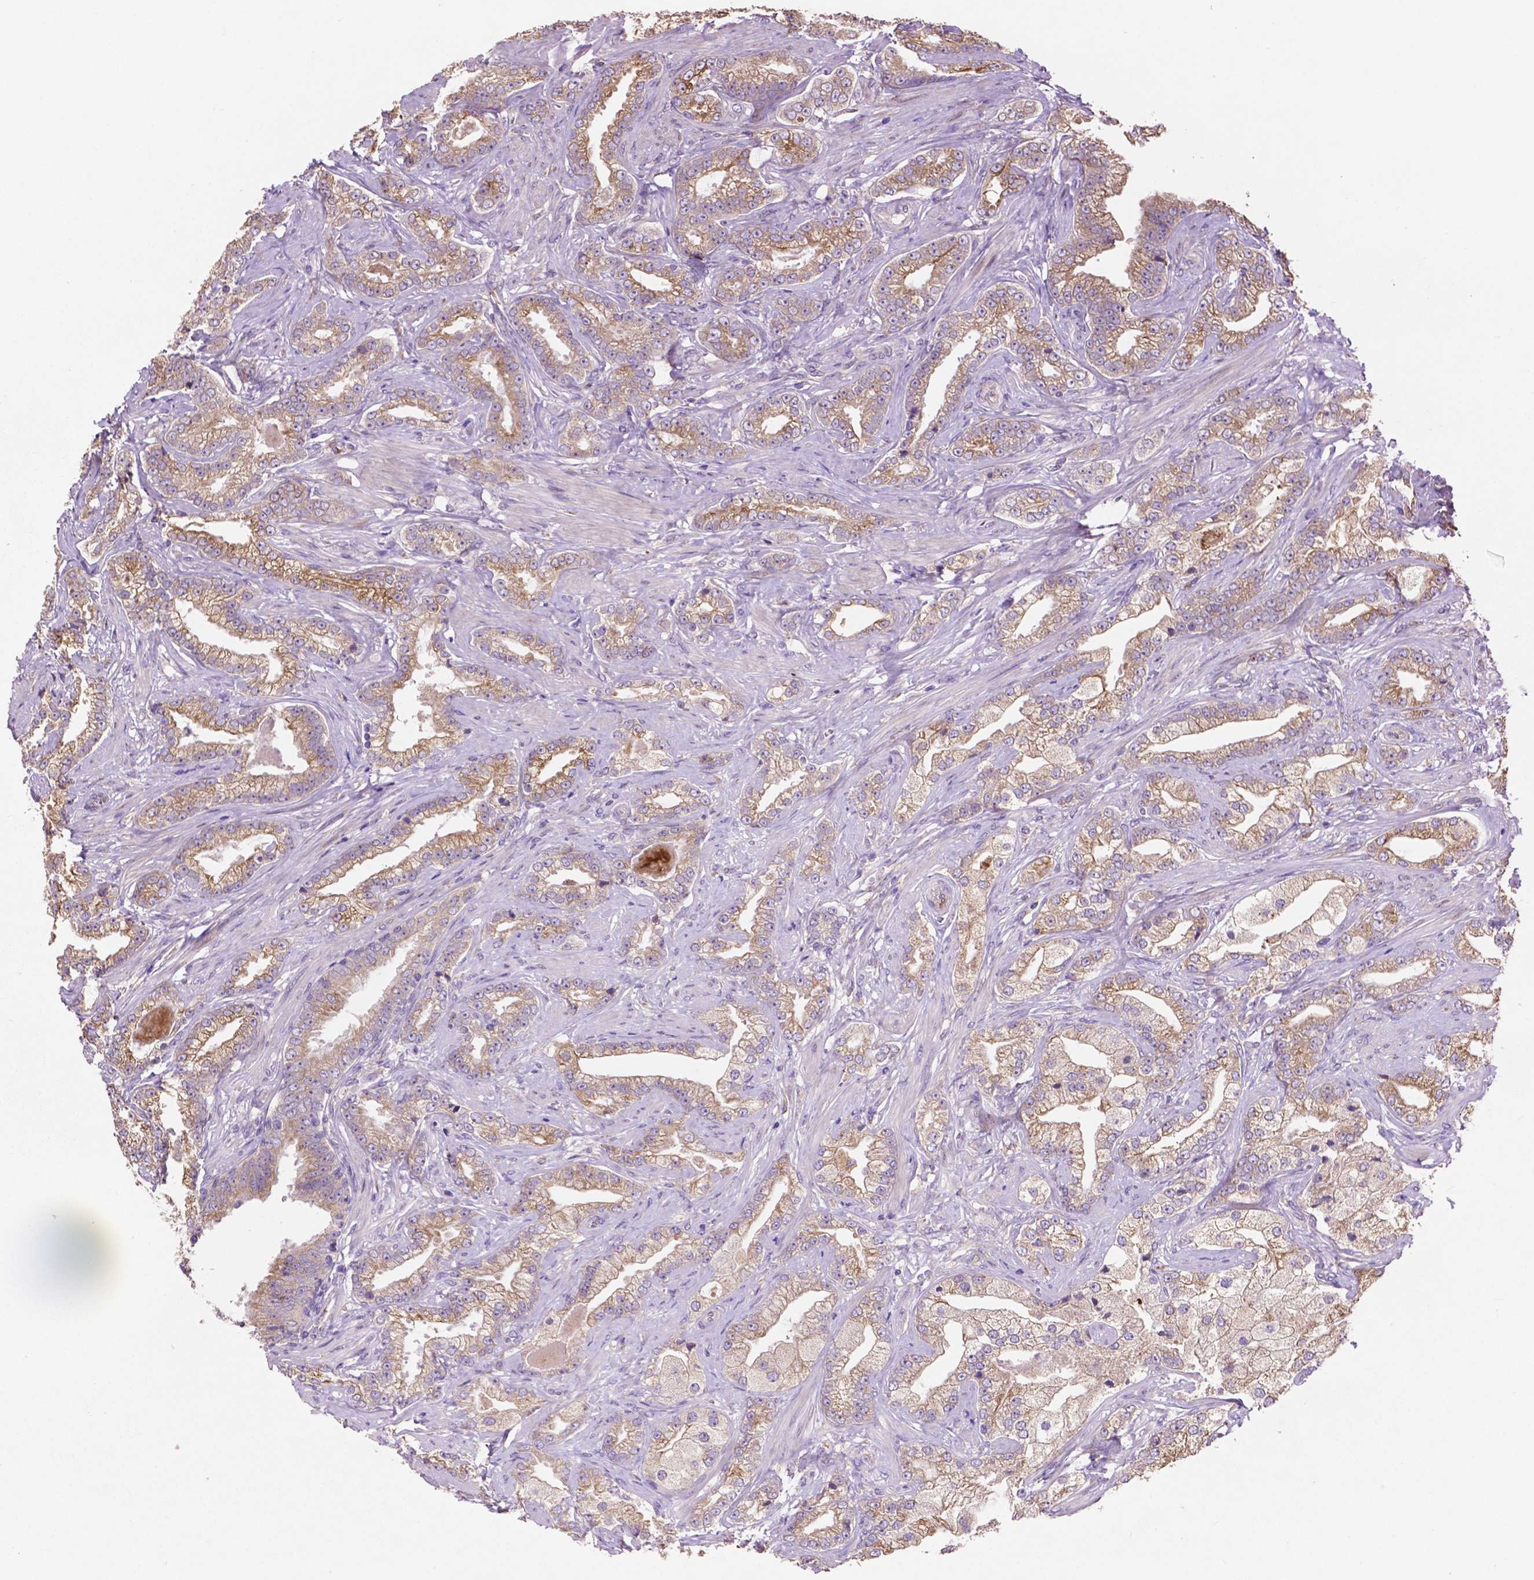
{"staining": {"intensity": "moderate", "quantity": ">75%", "location": "cytoplasmic/membranous"}, "tissue": "prostate cancer", "cell_type": "Tumor cells", "image_type": "cancer", "snomed": [{"axis": "morphology", "description": "Adenocarcinoma, Low grade"}, {"axis": "topography", "description": "Prostate"}], "caption": "Immunohistochemistry (IHC) (DAB) staining of prostate cancer shows moderate cytoplasmic/membranous protein staining in about >75% of tumor cells. The protein of interest is shown in brown color, while the nuclei are stained blue.", "gene": "MBTPS1", "patient": {"sex": "male", "age": 61}}